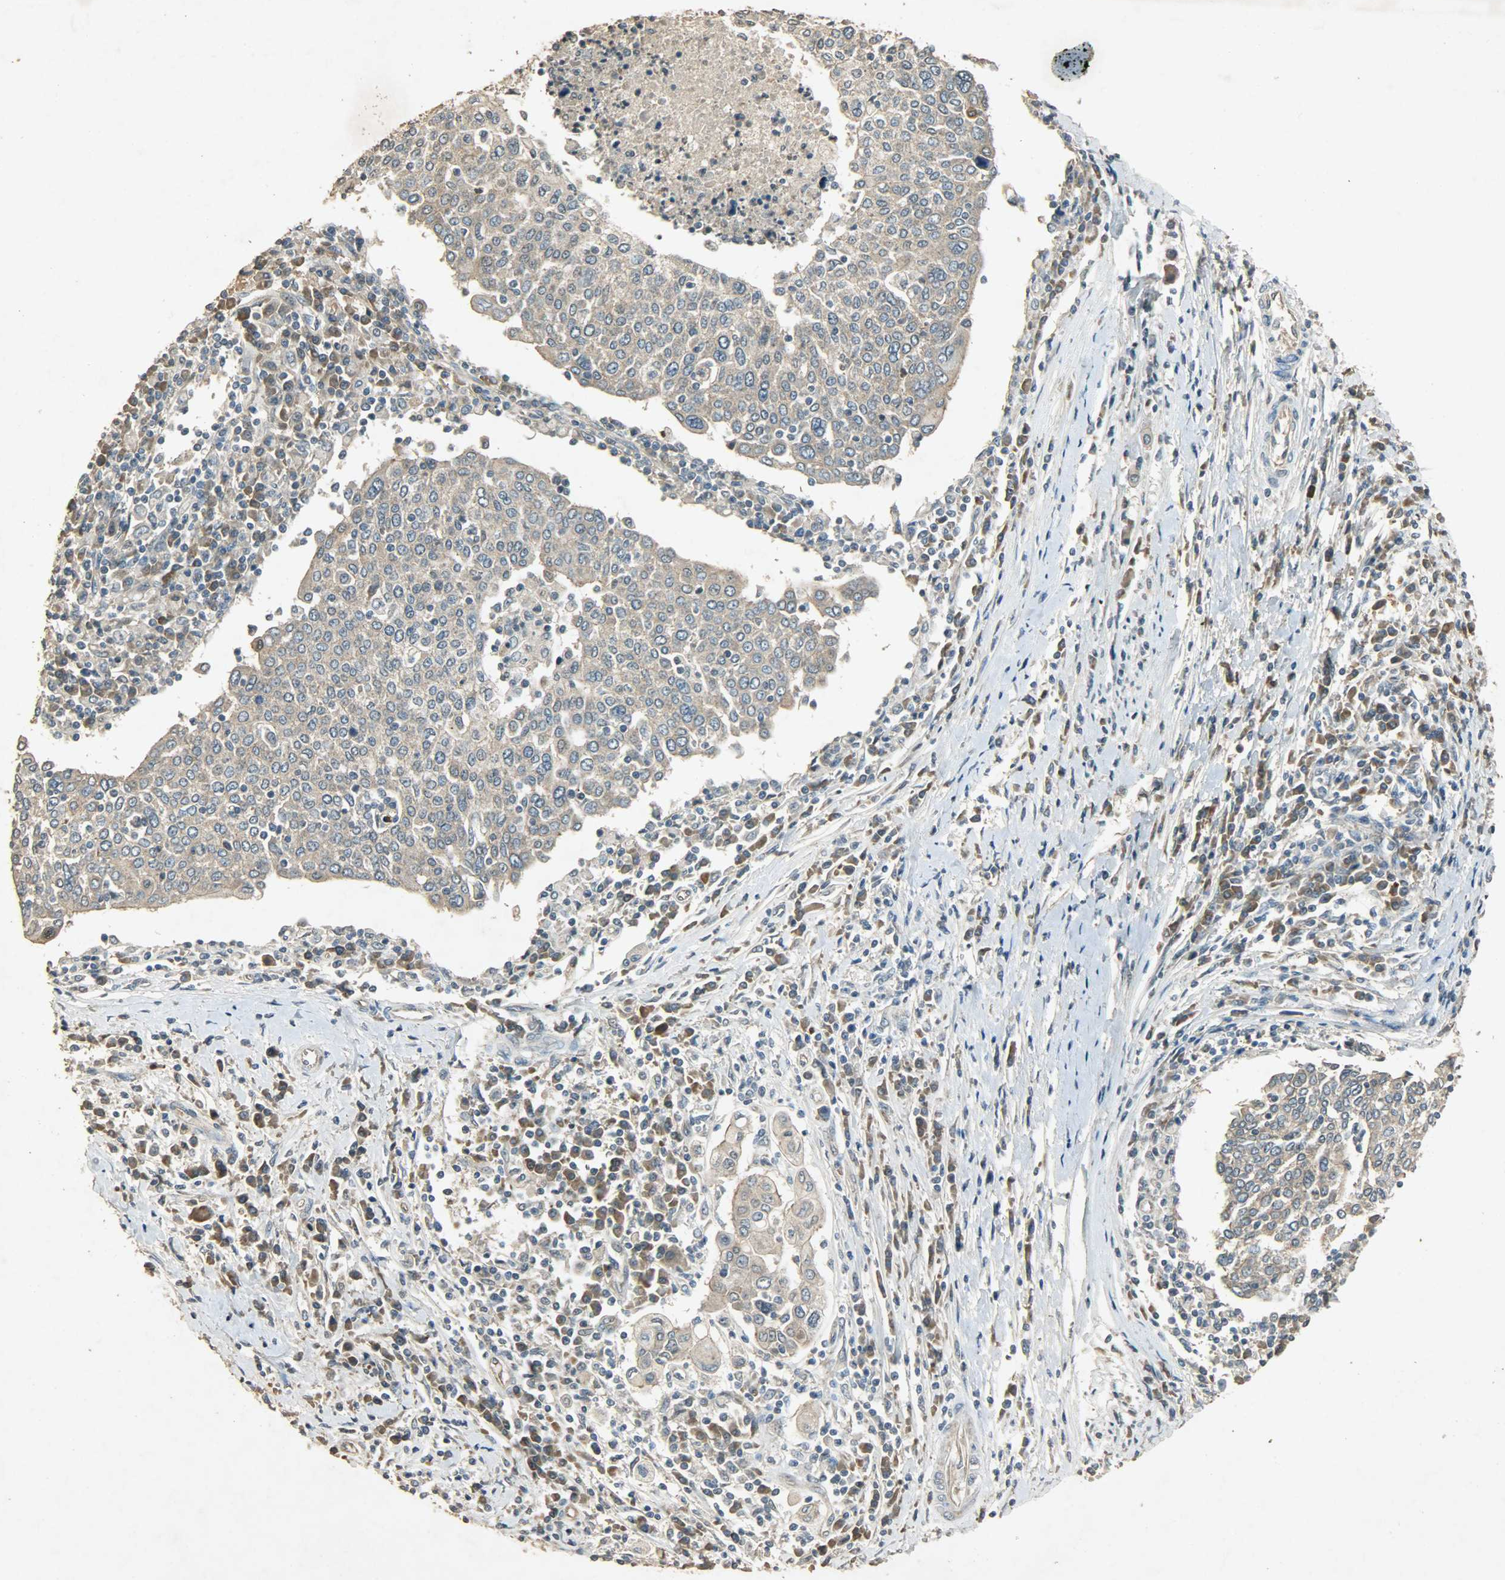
{"staining": {"intensity": "weak", "quantity": ">75%", "location": "cytoplasmic/membranous"}, "tissue": "cervical cancer", "cell_type": "Tumor cells", "image_type": "cancer", "snomed": [{"axis": "morphology", "description": "Squamous cell carcinoma, NOS"}, {"axis": "topography", "description": "Cervix"}], "caption": "Immunohistochemical staining of human cervical cancer reveals weak cytoplasmic/membranous protein positivity in about >75% of tumor cells.", "gene": "ATP2B1", "patient": {"sex": "female", "age": 40}}